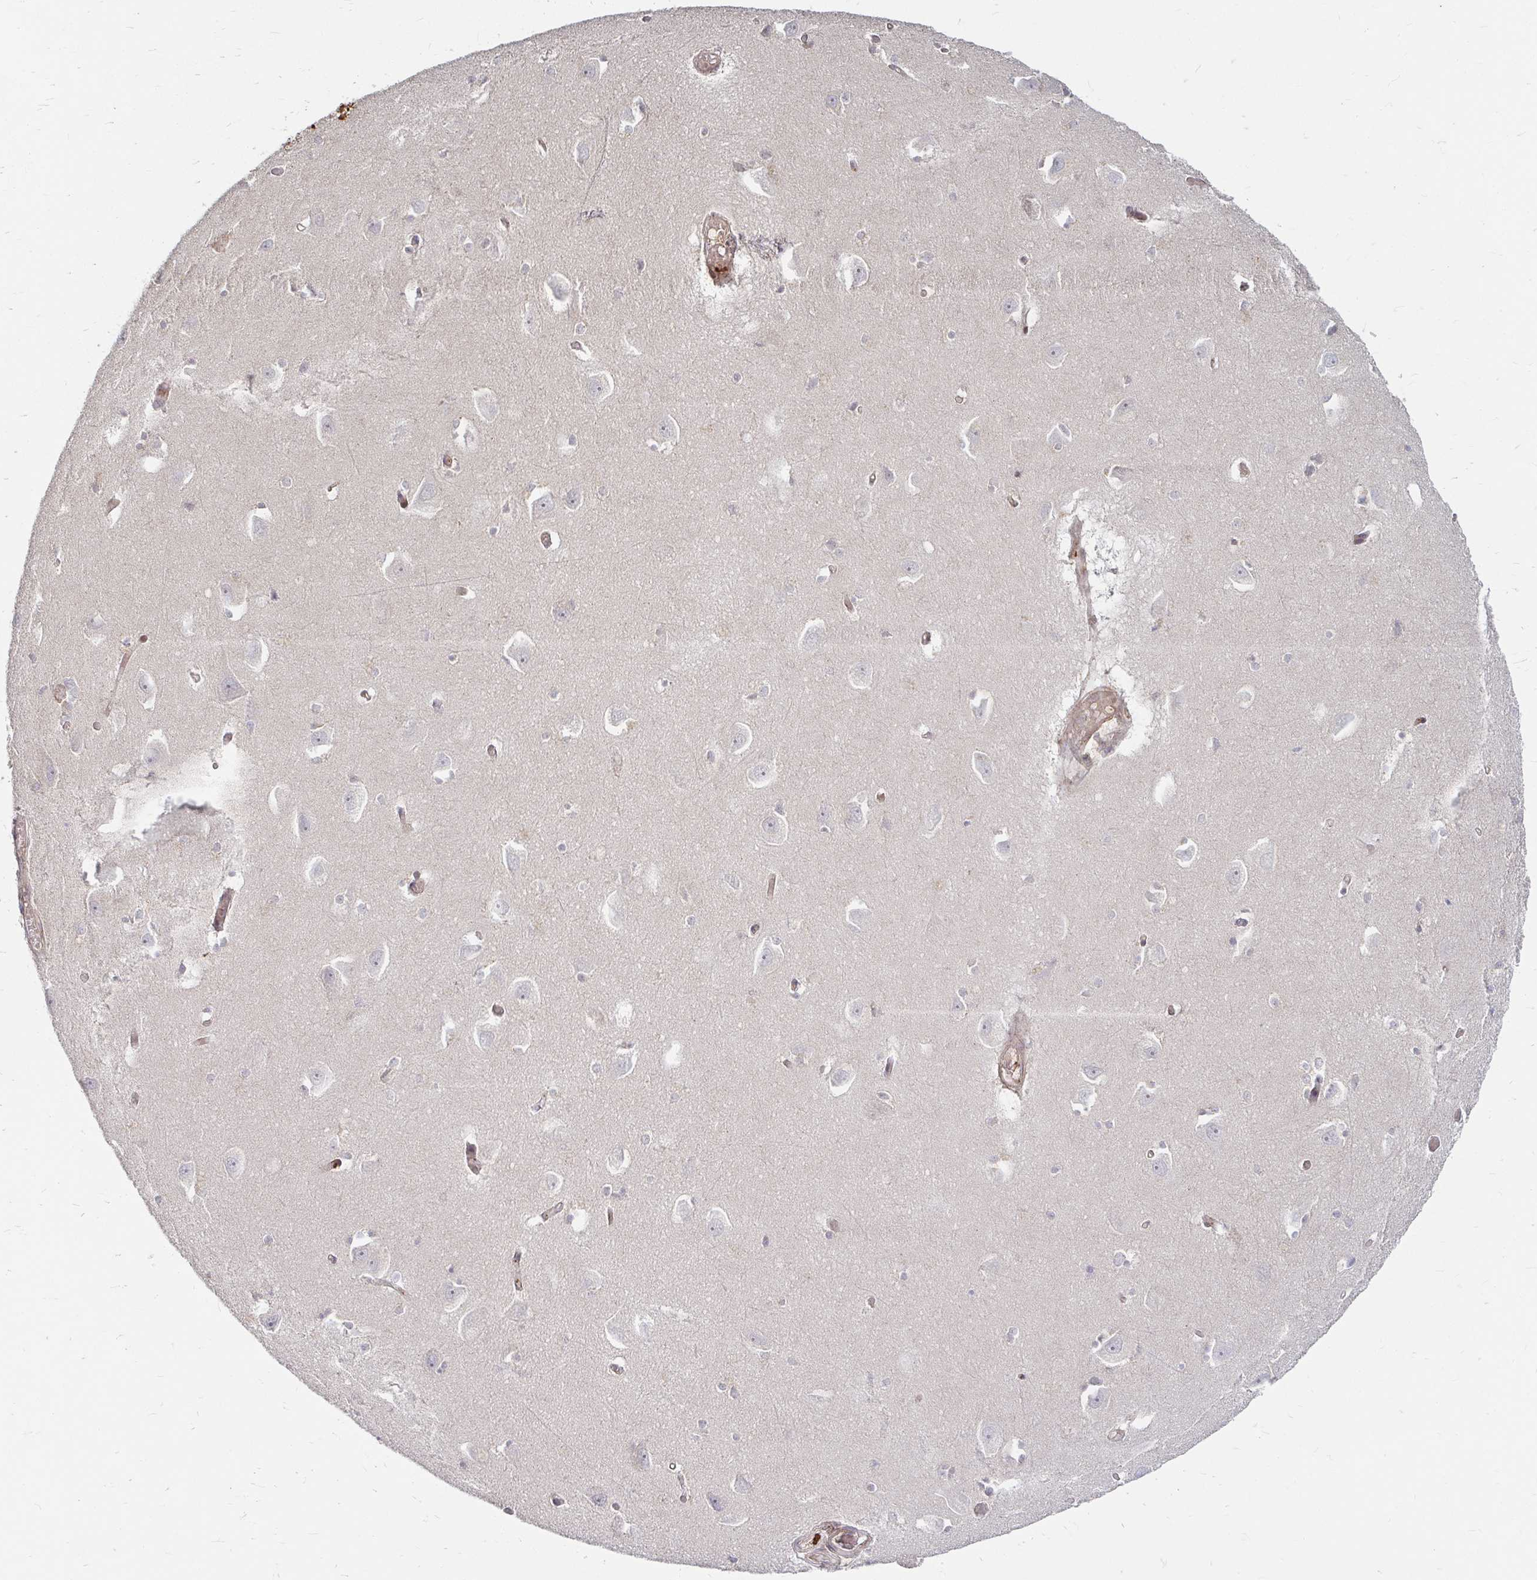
{"staining": {"intensity": "negative", "quantity": "none", "location": "none"}, "tissue": "caudate", "cell_type": "Glial cells", "image_type": "normal", "snomed": [{"axis": "morphology", "description": "Normal tissue, NOS"}, {"axis": "topography", "description": "Lateral ventricle wall"}, {"axis": "topography", "description": "Hippocampus"}], "caption": "Immunohistochemical staining of benign human caudate demonstrates no significant expression in glial cells.", "gene": "CAST", "patient": {"sex": "female", "age": 63}}